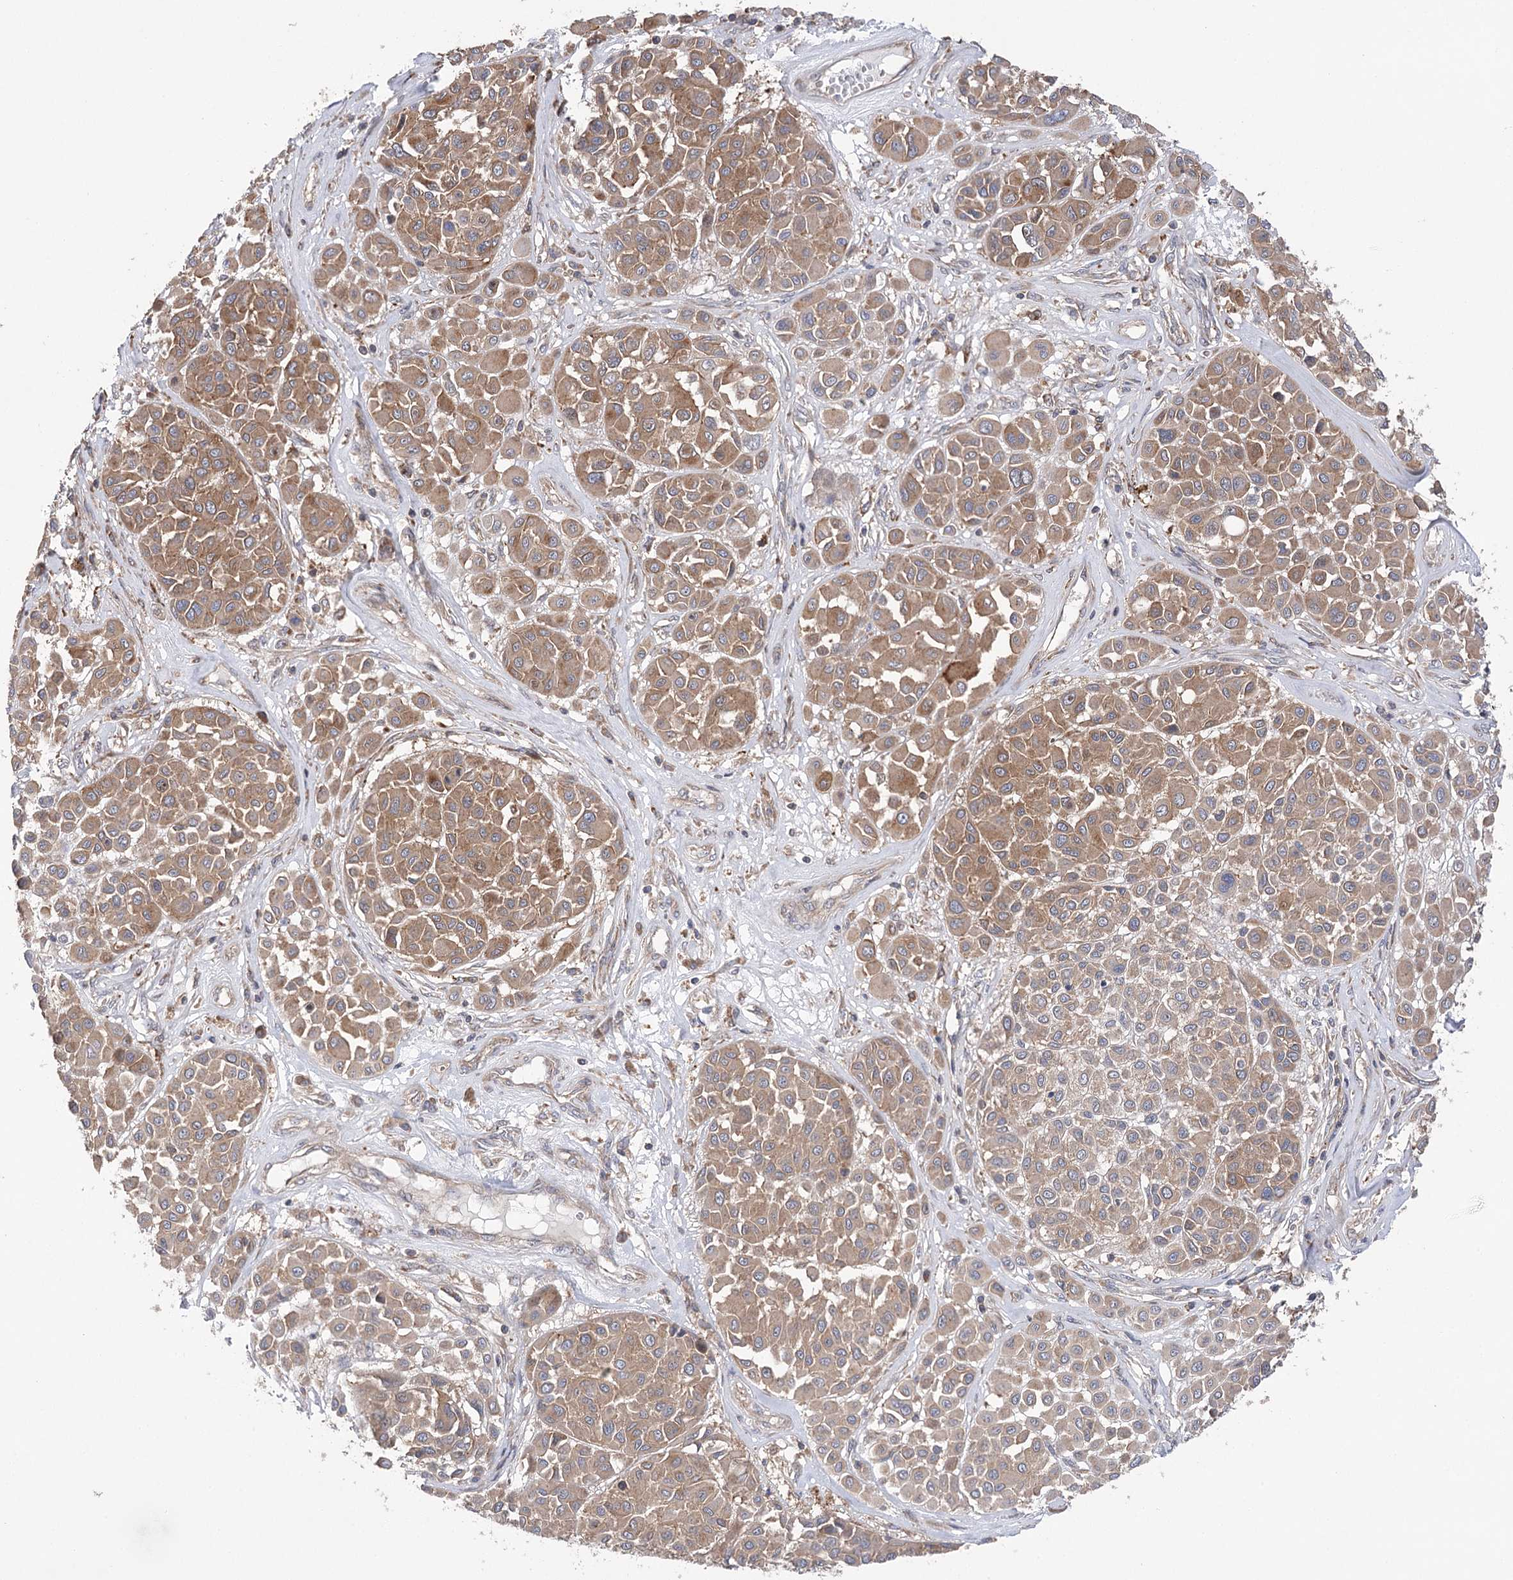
{"staining": {"intensity": "moderate", "quantity": ">75%", "location": "cytoplasmic/membranous"}, "tissue": "melanoma", "cell_type": "Tumor cells", "image_type": "cancer", "snomed": [{"axis": "morphology", "description": "Malignant melanoma, Metastatic site"}, {"axis": "topography", "description": "Soft tissue"}], "caption": "Human melanoma stained with a brown dye exhibits moderate cytoplasmic/membranous positive expression in approximately >75% of tumor cells.", "gene": "VPS37B", "patient": {"sex": "male", "age": 41}}